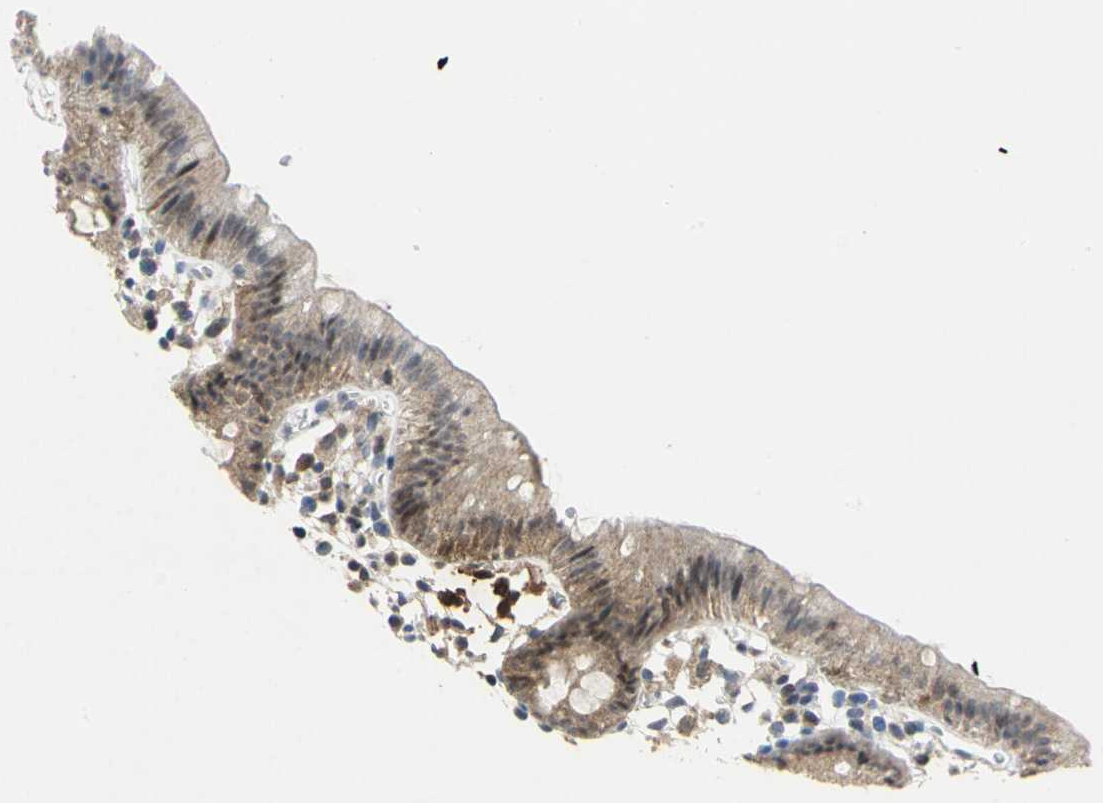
{"staining": {"intensity": "moderate", "quantity": "25%-75%", "location": "cytoplasmic/membranous"}, "tissue": "colon", "cell_type": "Glandular cells", "image_type": "normal", "snomed": [{"axis": "morphology", "description": "Normal tissue, NOS"}, {"axis": "topography", "description": "Colon"}], "caption": "The micrograph reveals staining of normal colon, revealing moderate cytoplasmic/membranous protein expression (brown color) within glandular cells. The staining was performed using DAB, with brown indicating positive protein expression. Nuclei are stained blue with hematoxylin.", "gene": "PPIA", "patient": {"sex": "male", "age": 14}}